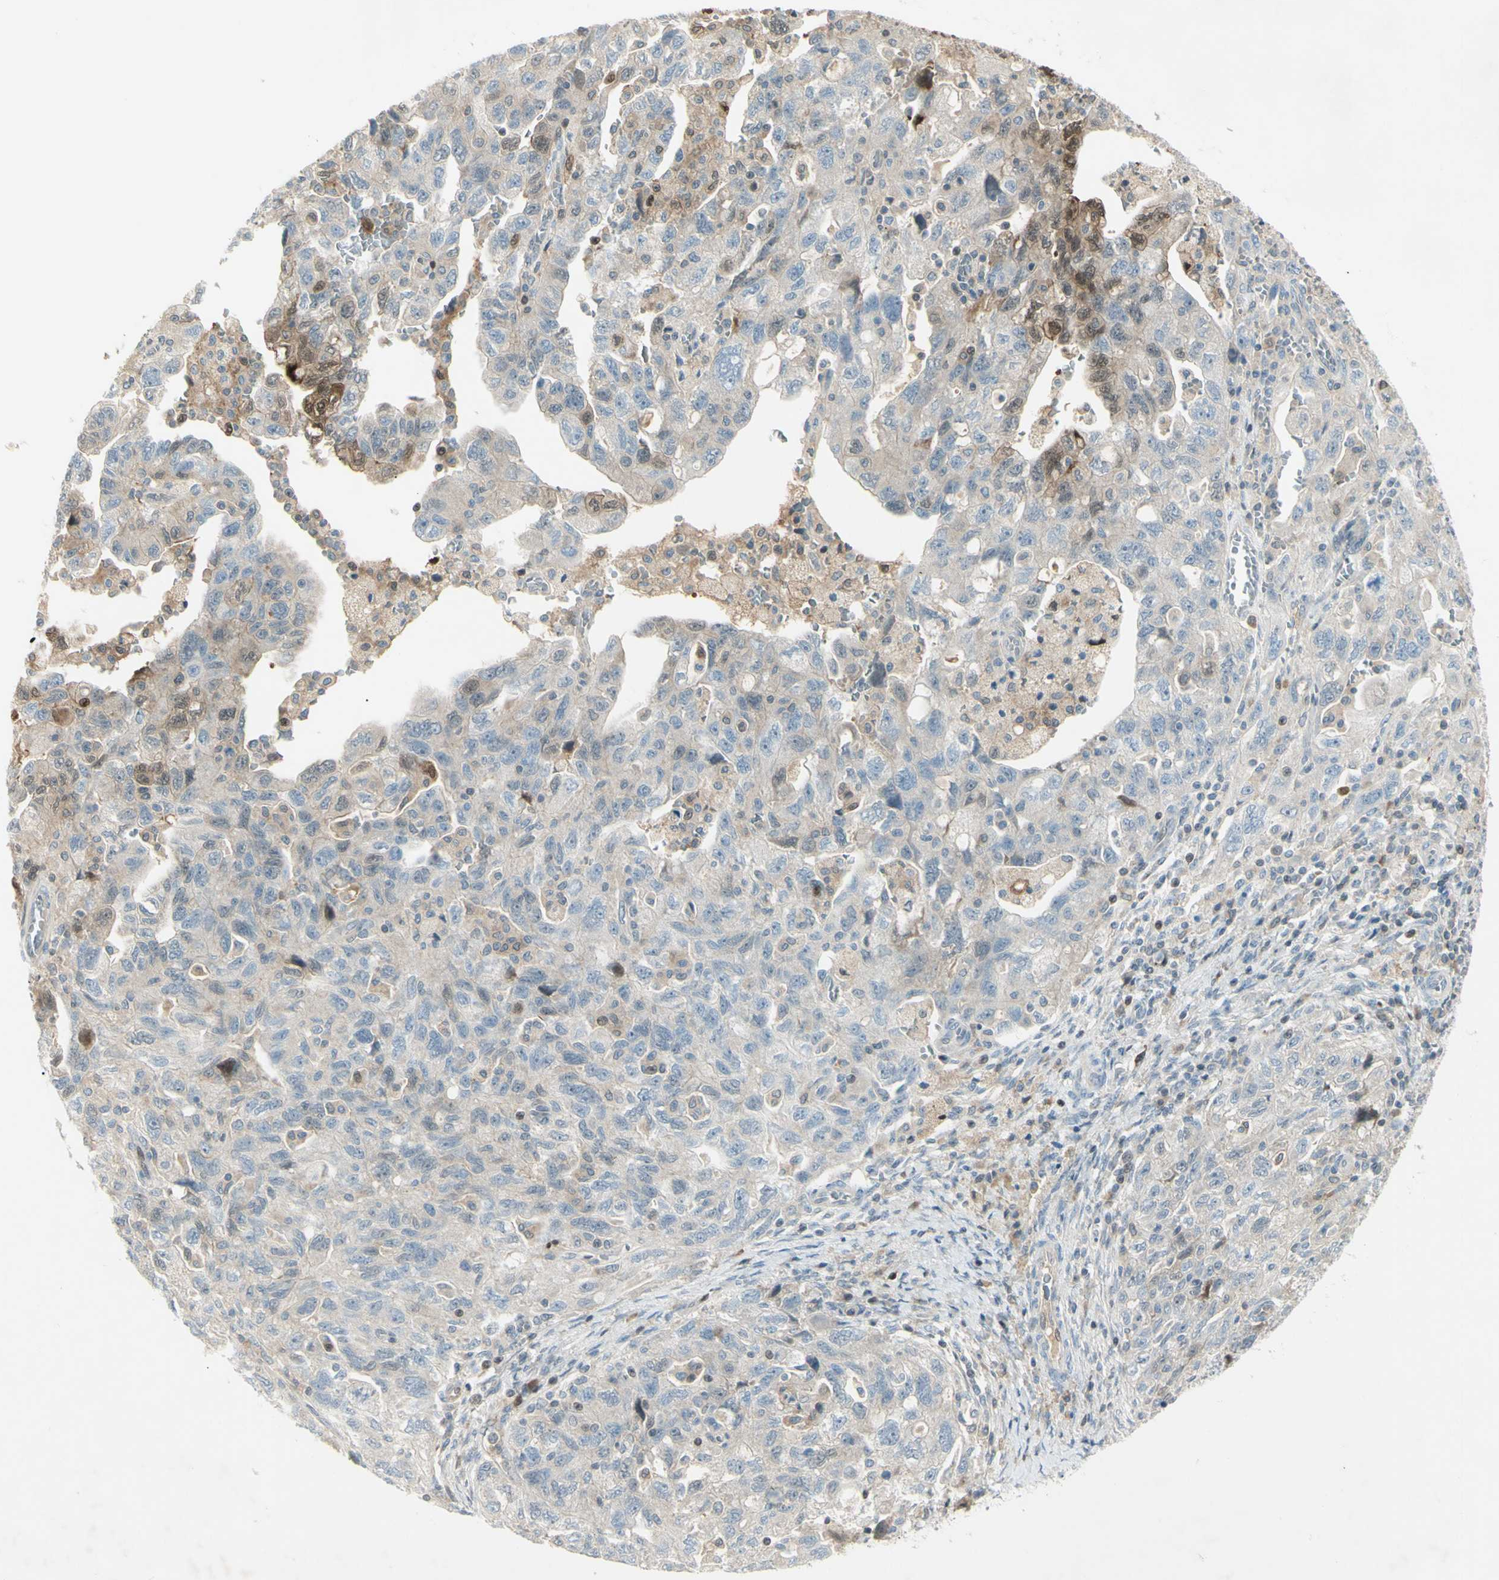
{"staining": {"intensity": "moderate", "quantity": "<25%", "location": "cytoplasmic/membranous"}, "tissue": "ovarian cancer", "cell_type": "Tumor cells", "image_type": "cancer", "snomed": [{"axis": "morphology", "description": "Carcinoma, NOS"}, {"axis": "morphology", "description": "Cystadenocarcinoma, serous, NOS"}, {"axis": "topography", "description": "Ovary"}], "caption": "Moderate cytoplasmic/membranous staining for a protein is appreciated in about <25% of tumor cells of serous cystadenocarcinoma (ovarian) using immunohistochemistry.", "gene": "C1orf159", "patient": {"sex": "female", "age": 69}}